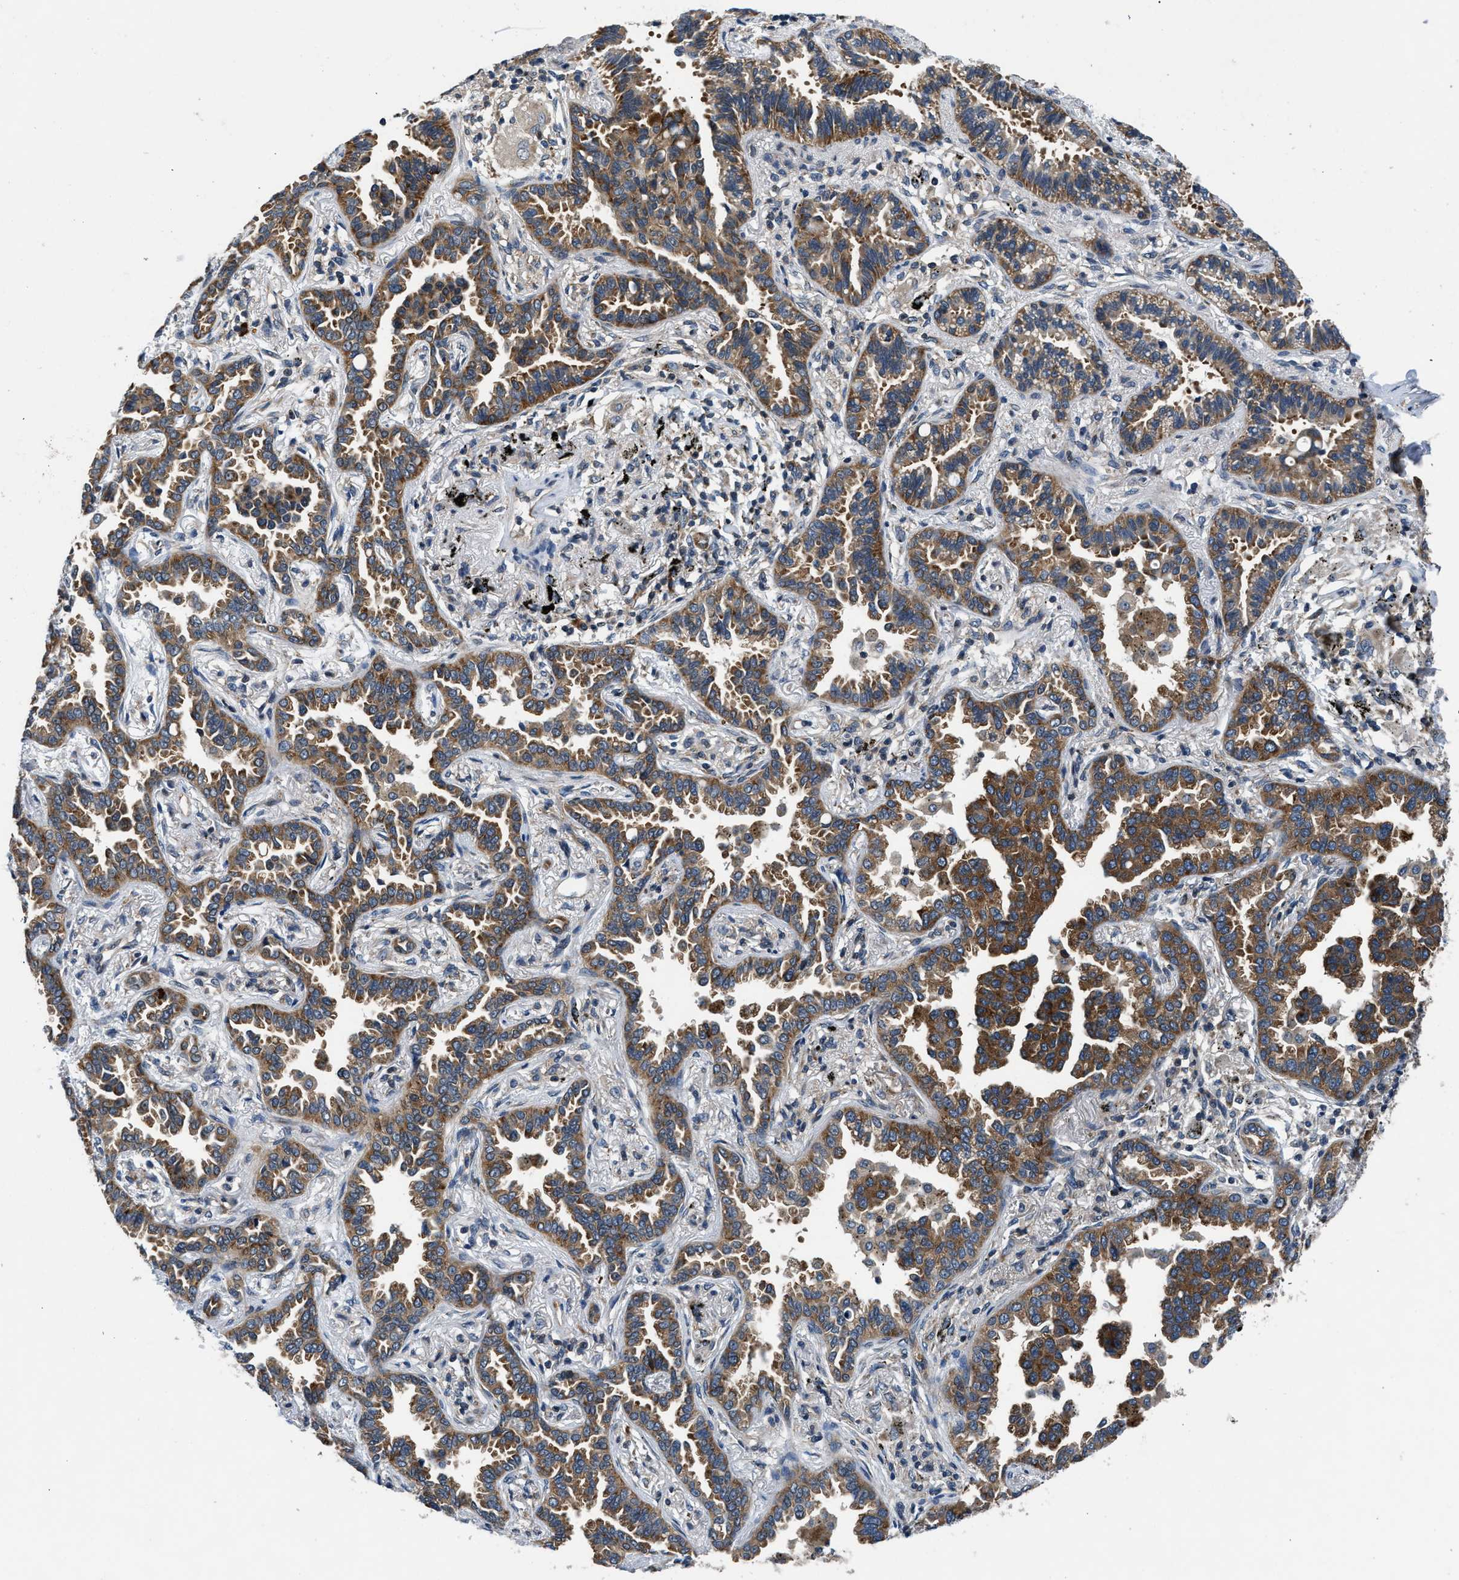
{"staining": {"intensity": "moderate", "quantity": ">75%", "location": "cytoplasmic/membranous"}, "tissue": "lung cancer", "cell_type": "Tumor cells", "image_type": "cancer", "snomed": [{"axis": "morphology", "description": "Normal tissue, NOS"}, {"axis": "morphology", "description": "Adenocarcinoma, NOS"}, {"axis": "topography", "description": "Lung"}], "caption": "Human lung cancer stained for a protein (brown) shows moderate cytoplasmic/membranous positive positivity in approximately >75% of tumor cells.", "gene": "PA2G4", "patient": {"sex": "male", "age": 59}}